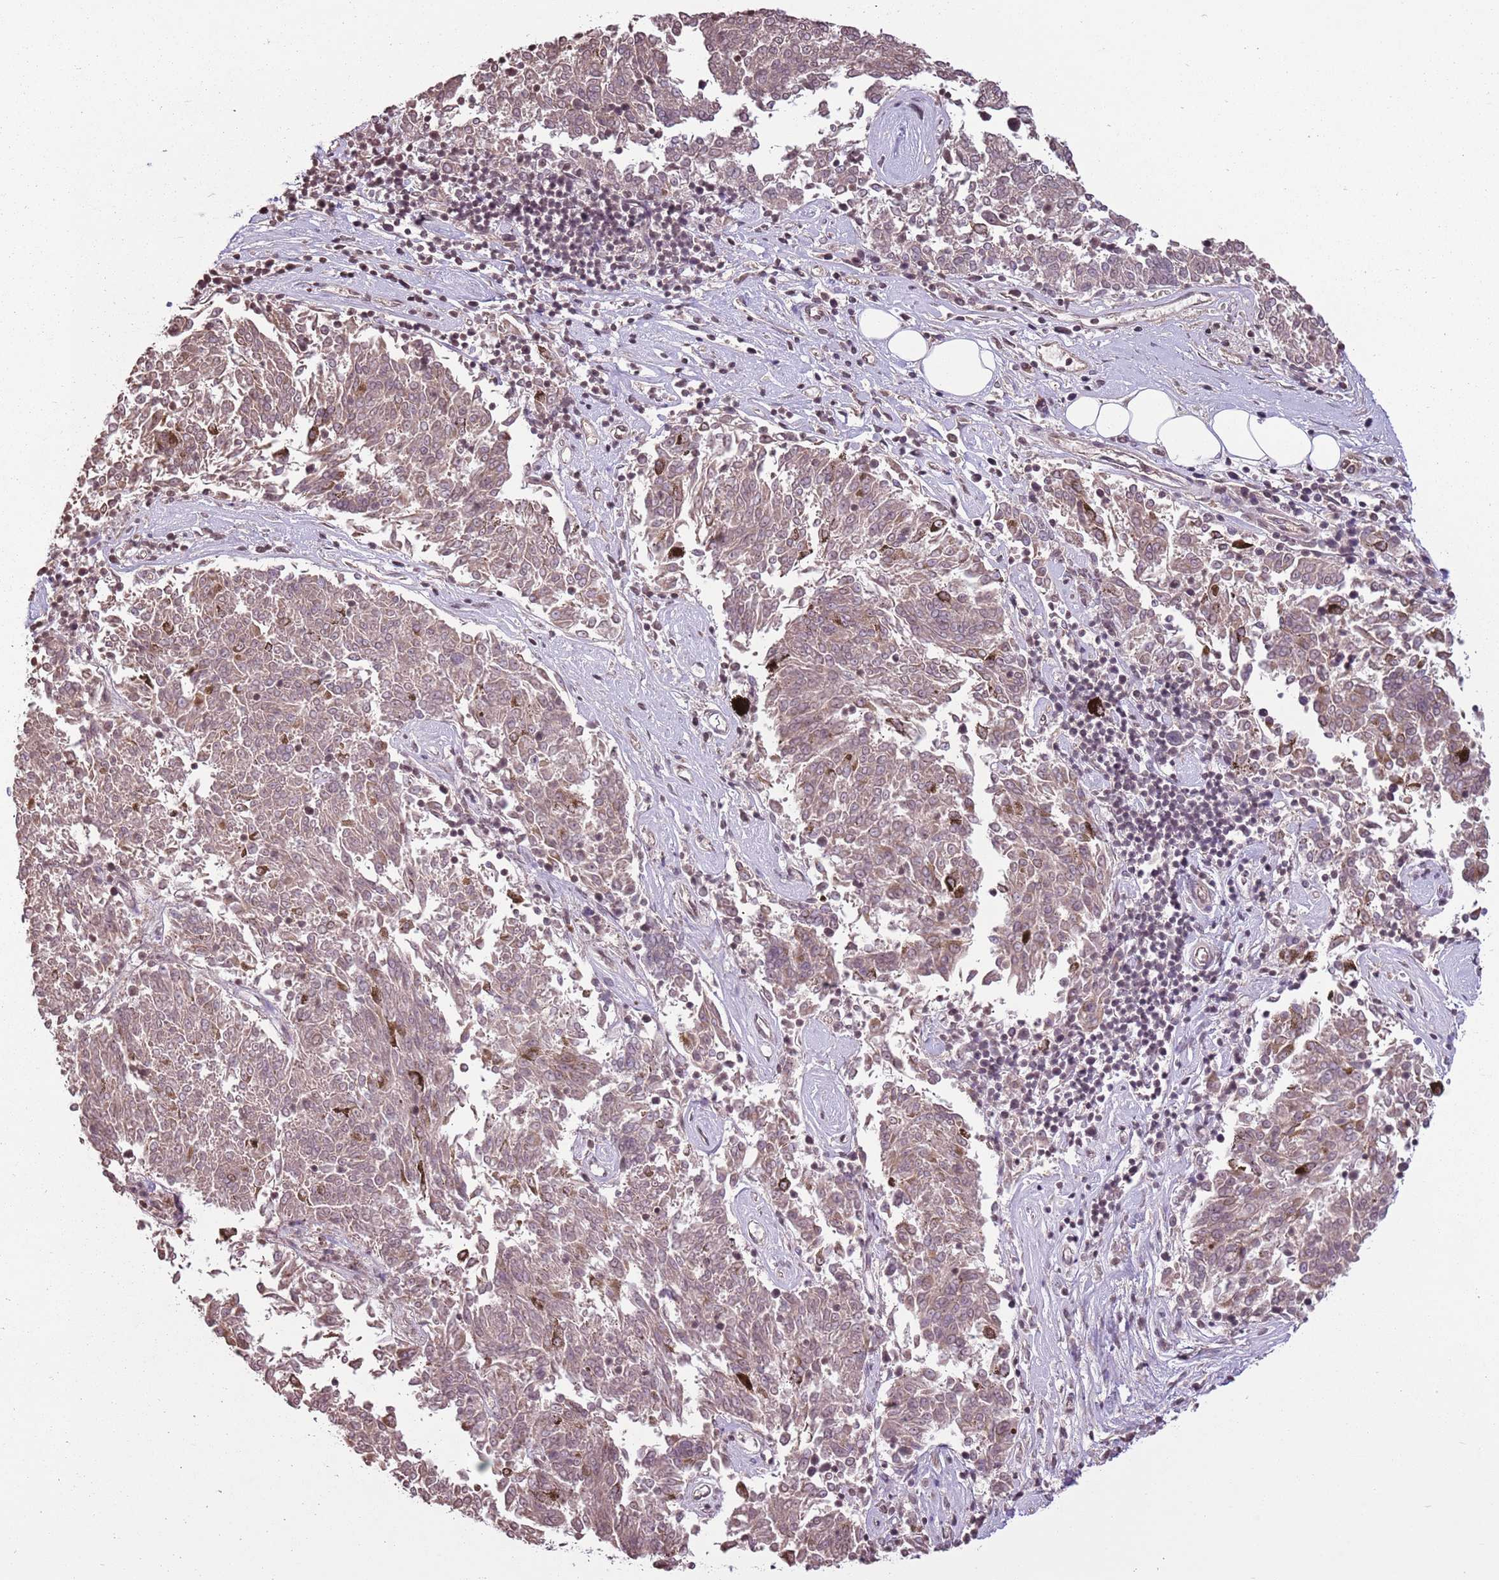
{"staining": {"intensity": "weak", "quantity": ">75%", "location": "cytoplasmic/membranous"}, "tissue": "melanoma", "cell_type": "Tumor cells", "image_type": "cancer", "snomed": [{"axis": "morphology", "description": "Malignant melanoma, NOS"}, {"axis": "topography", "description": "Skin"}], "caption": "The histopathology image shows immunohistochemical staining of malignant melanoma. There is weak cytoplasmic/membranous positivity is identified in approximately >75% of tumor cells. The protein of interest is stained brown, and the nuclei are stained in blue (DAB IHC with brightfield microscopy, high magnification).", "gene": "CAPN9", "patient": {"sex": "female", "age": 72}}